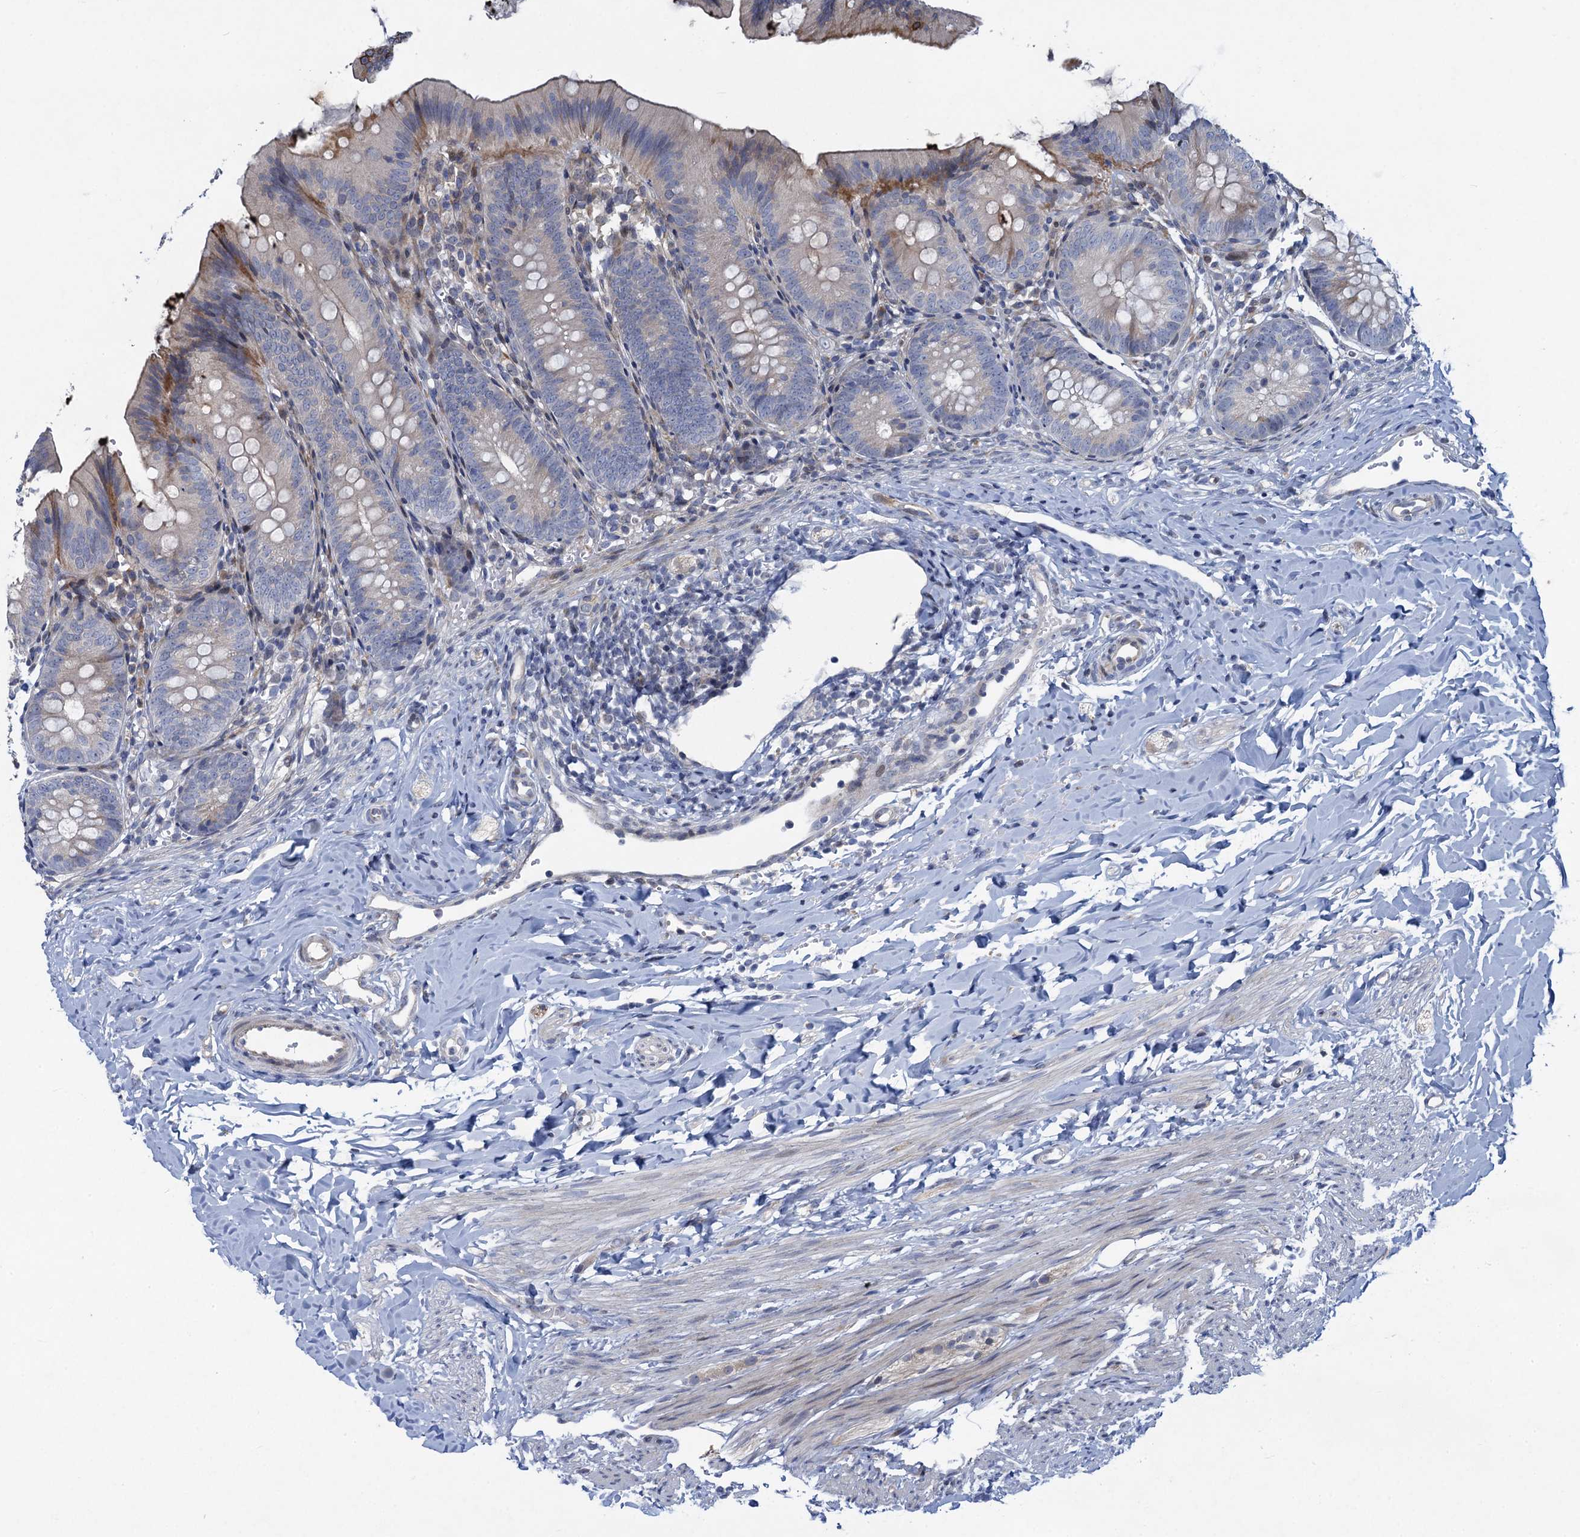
{"staining": {"intensity": "strong", "quantity": "<25%", "location": "cytoplasmic/membranous"}, "tissue": "appendix", "cell_type": "Glandular cells", "image_type": "normal", "snomed": [{"axis": "morphology", "description": "Normal tissue, NOS"}, {"axis": "topography", "description": "Appendix"}], "caption": "A medium amount of strong cytoplasmic/membranous staining is present in approximately <25% of glandular cells in unremarkable appendix. The staining was performed using DAB, with brown indicating positive protein expression. Nuclei are stained blue with hematoxylin.", "gene": "QPCTL", "patient": {"sex": "male", "age": 1}}